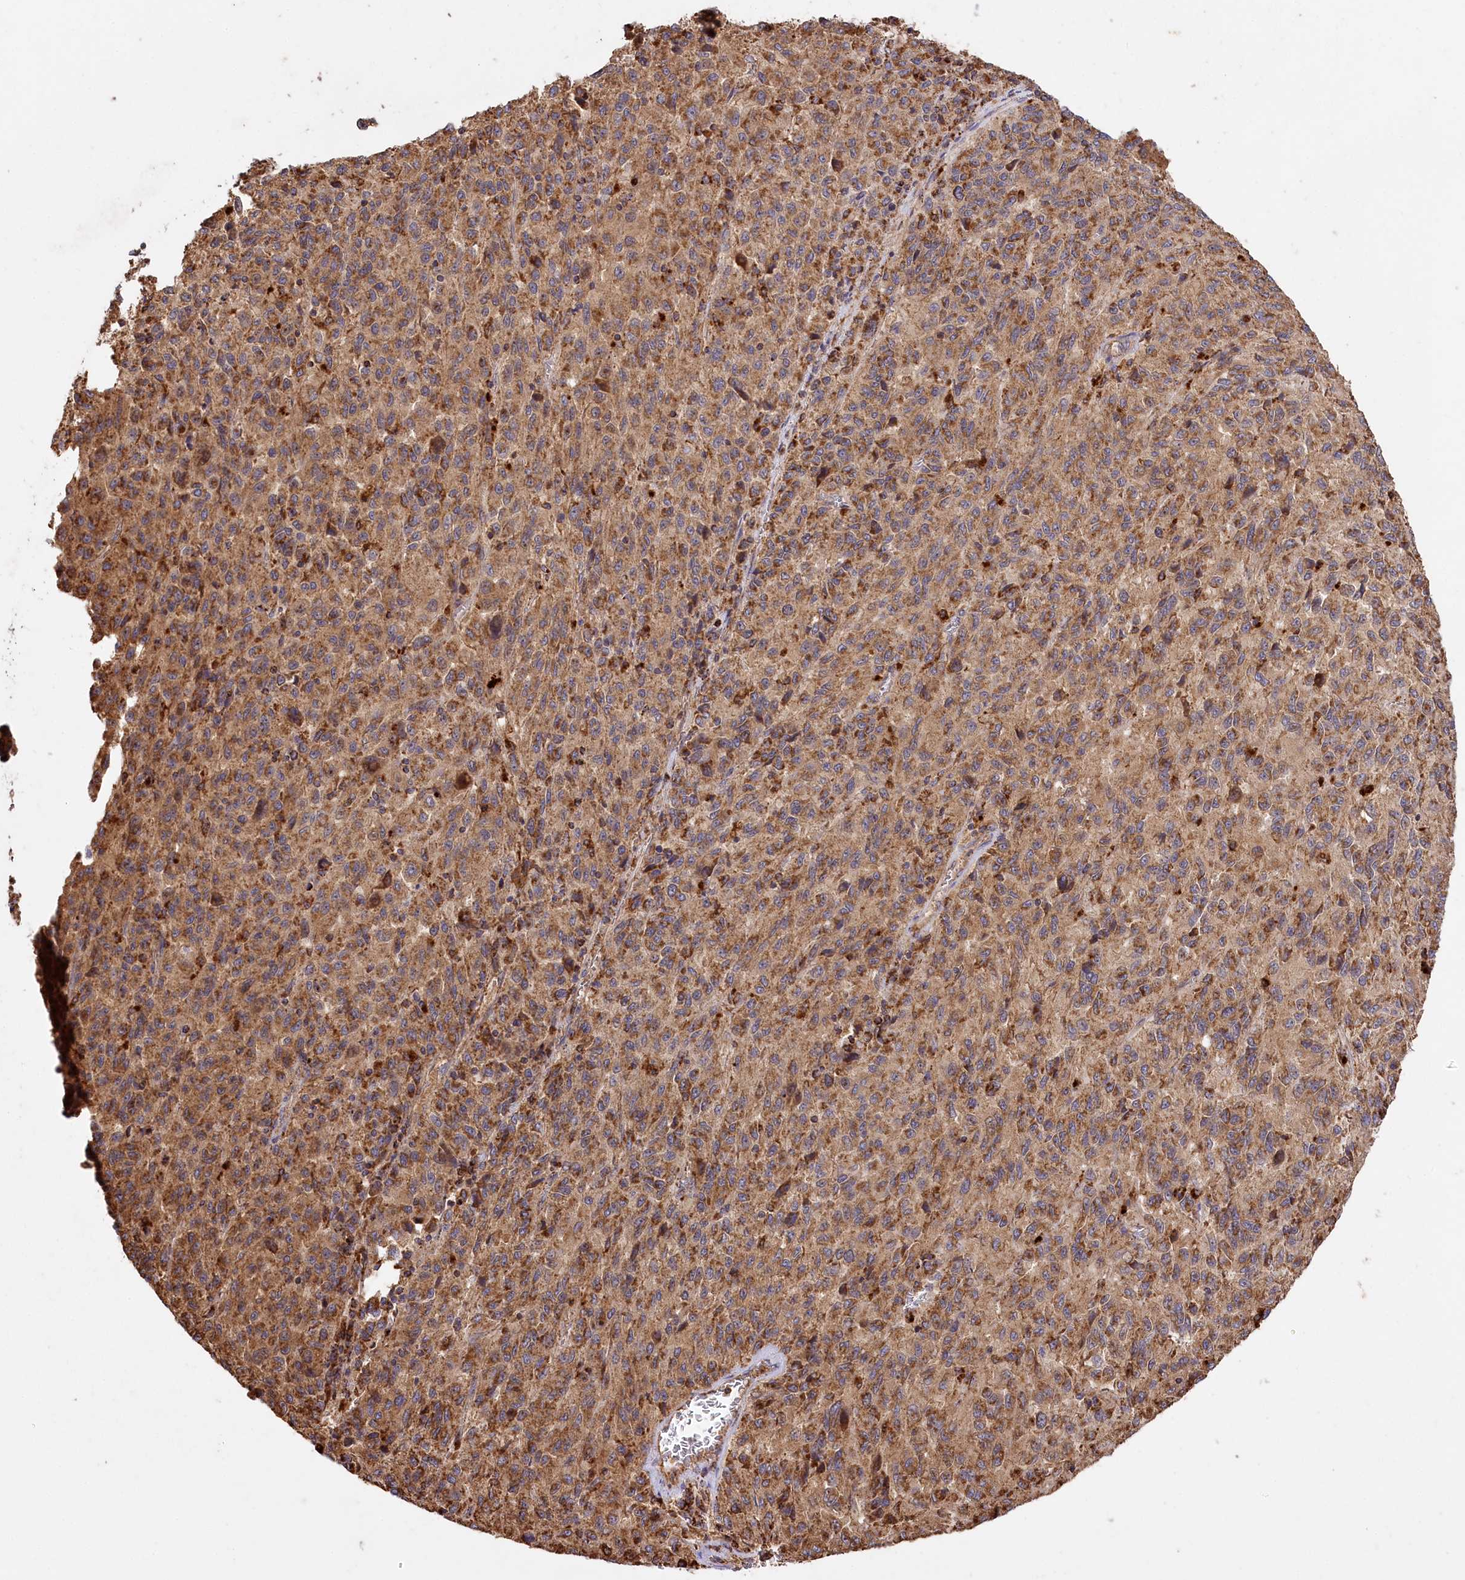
{"staining": {"intensity": "moderate", "quantity": ">75%", "location": "cytoplasmic/membranous"}, "tissue": "melanoma", "cell_type": "Tumor cells", "image_type": "cancer", "snomed": [{"axis": "morphology", "description": "Malignant melanoma, Metastatic site"}, {"axis": "topography", "description": "Lung"}], "caption": "Protein expression analysis of melanoma shows moderate cytoplasmic/membranous expression in about >75% of tumor cells.", "gene": "CARD19", "patient": {"sex": "male", "age": 64}}